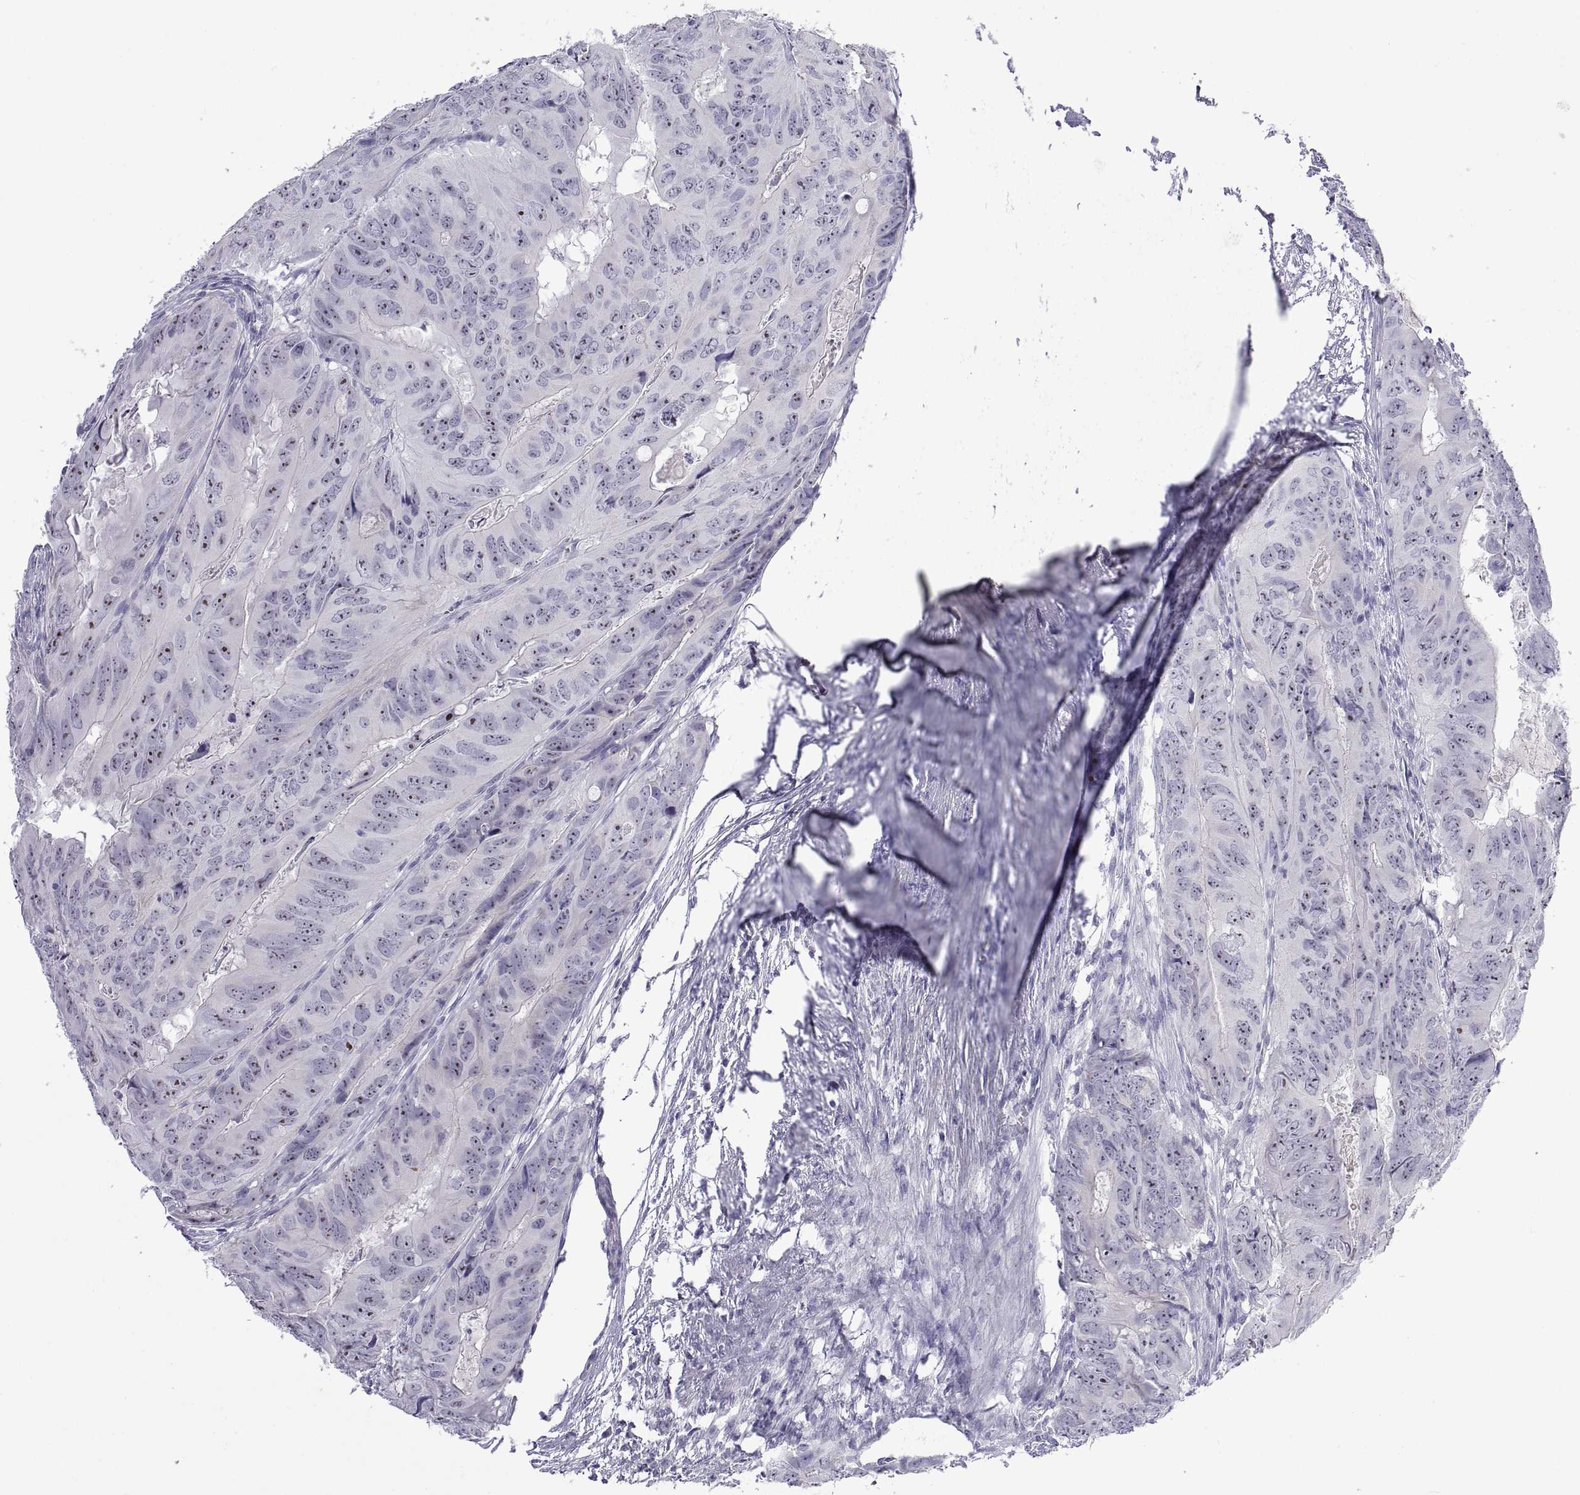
{"staining": {"intensity": "moderate", "quantity": ">75%", "location": "nuclear"}, "tissue": "colorectal cancer", "cell_type": "Tumor cells", "image_type": "cancer", "snomed": [{"axis": "morphology", "description": "Adenocarcinoma, NOS"}, {"axis": "topography", "description": "Colon"}], "caption": "Immunohistochemistry micrograph of adenocarcinoma (colorectal) stained for a protein (brown), which displays medium levels of moderate nuclear expression in about >75% of tumor cells.", "gene": "VSX2", "patient": {"sex": "male", "age": 79}}